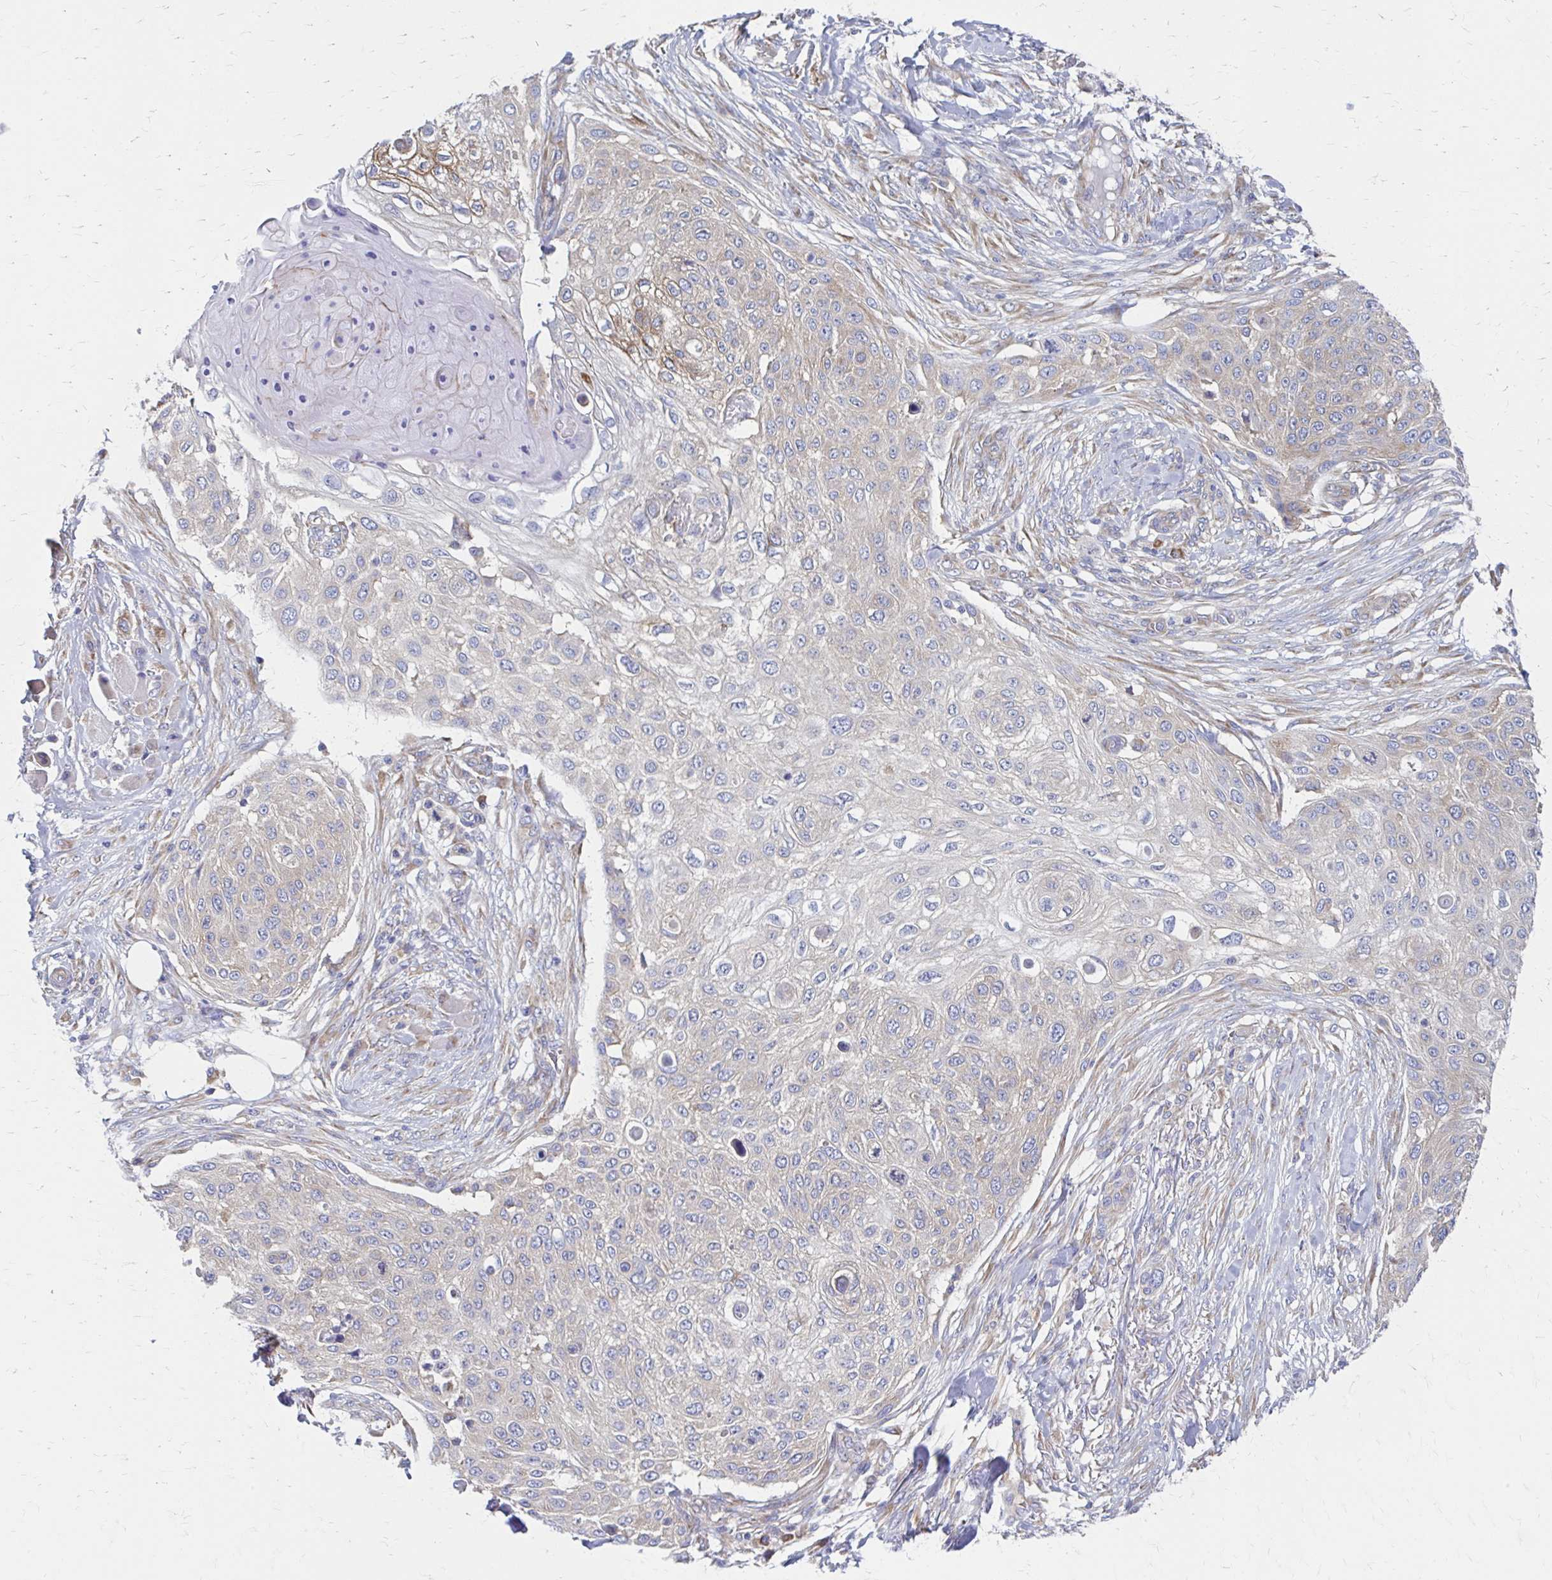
{"staining": {"intensity": "moderate", "quantity": "<25%", "location": "cytoplasmic/membranous"}, "tissue": "skin cancer", "cell_type": "Tumor cells", "image_type": "cancer", "snomed": [{"axis": "morphology", "description": "Squamous cell carcinoma, NOS"}, {"axis": "topography", "description": "Skin"}], "caption": "Skin cancer stained with DAB immunohistochemistry reveals low levels of moderate cytoplasmic/membranous expression in about <25% of tumor cells.", "gene": "RPL27A", "patient": {"sex": "female", "age": 87}}